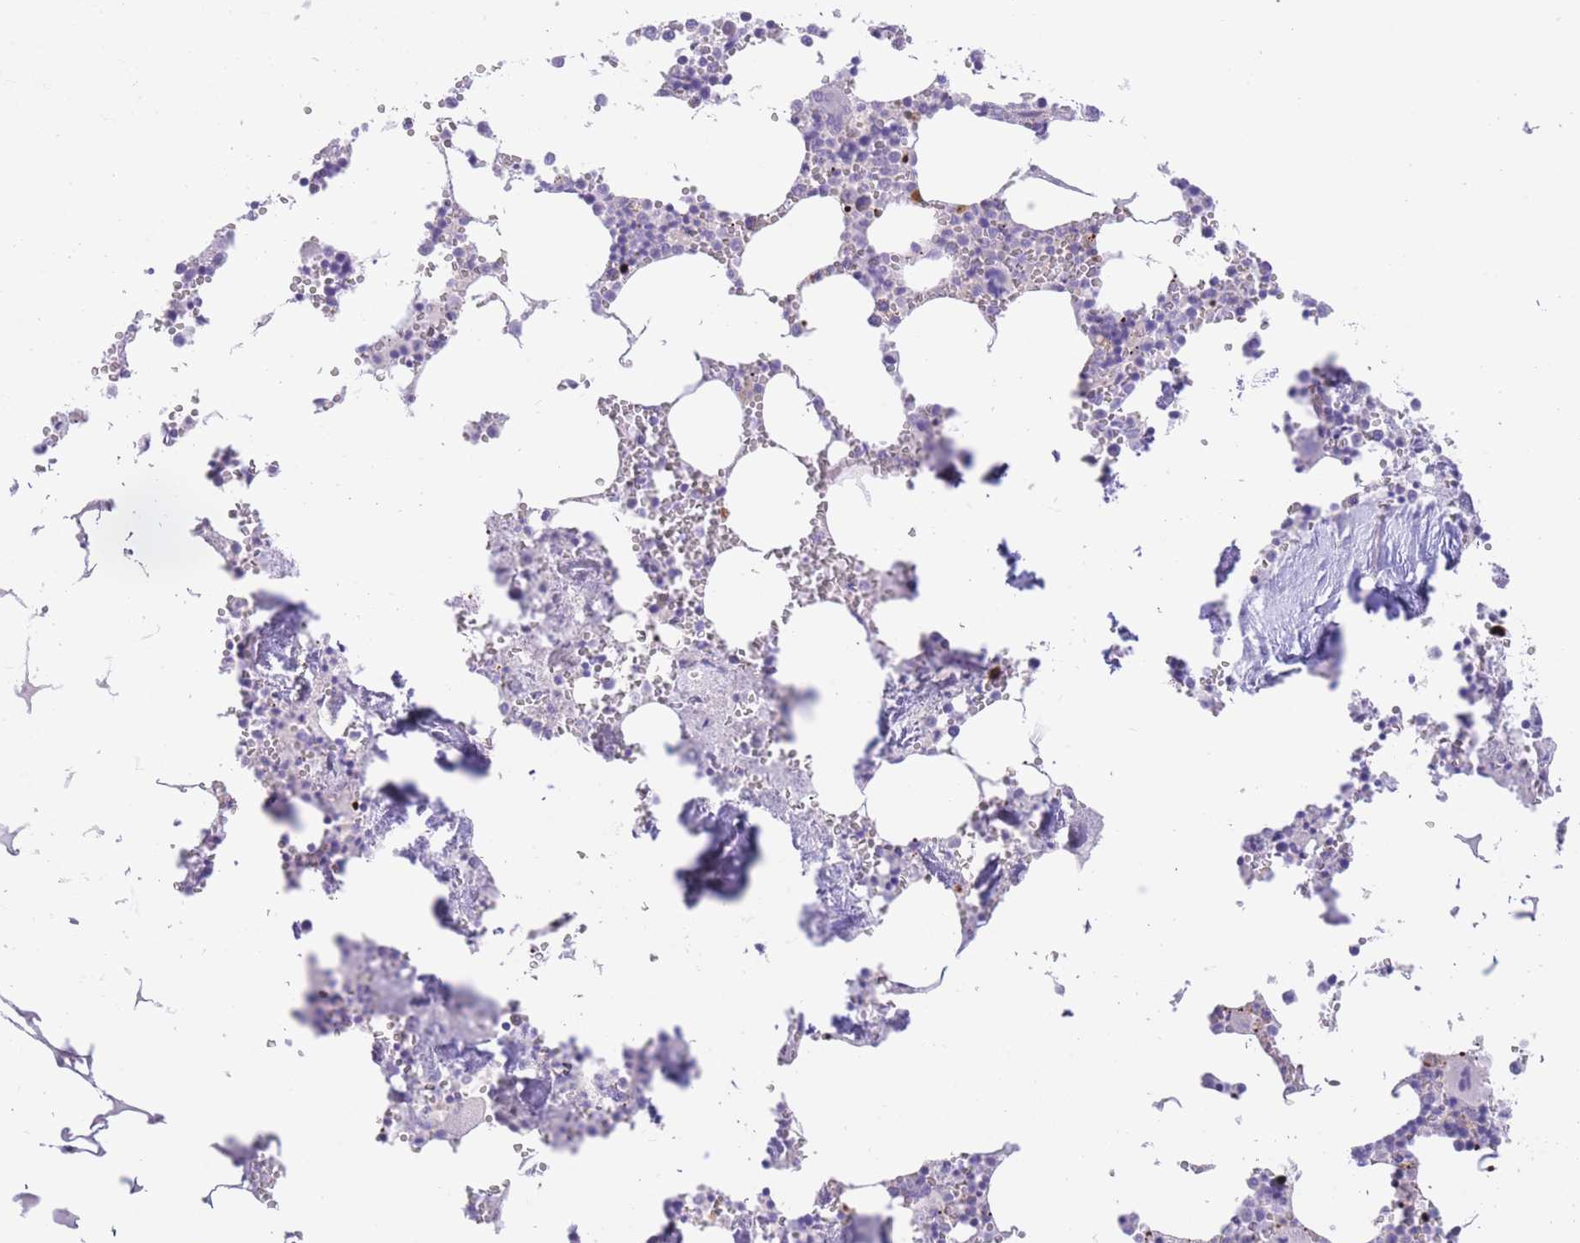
{"staining": {"intensity": "negative", "quantity": "none", "location": "none"}, "tissue": "bone marrow", "cell_type": "Hematopoietic cells", "image_type": "normal", "snomed": [{"axis": "morphology", "description": "Normal tissue, NOS"}, {"axis": "topography", "description": "Bone marrow"}], "caption": "DAB (3,3'-diaminobenzidine) immunohistochemical staining of unremarkable bone marrow demonstrates no significant expression in hematopoietic cells. (Stains: DAB (3,3'-diaminobenzidine) IHC with hematoxylin counter stain, Microscopy: brightfield microscopy at high magnification).", "gene": "QTRT1", "patient": {"sex": "male", "age": 54}}